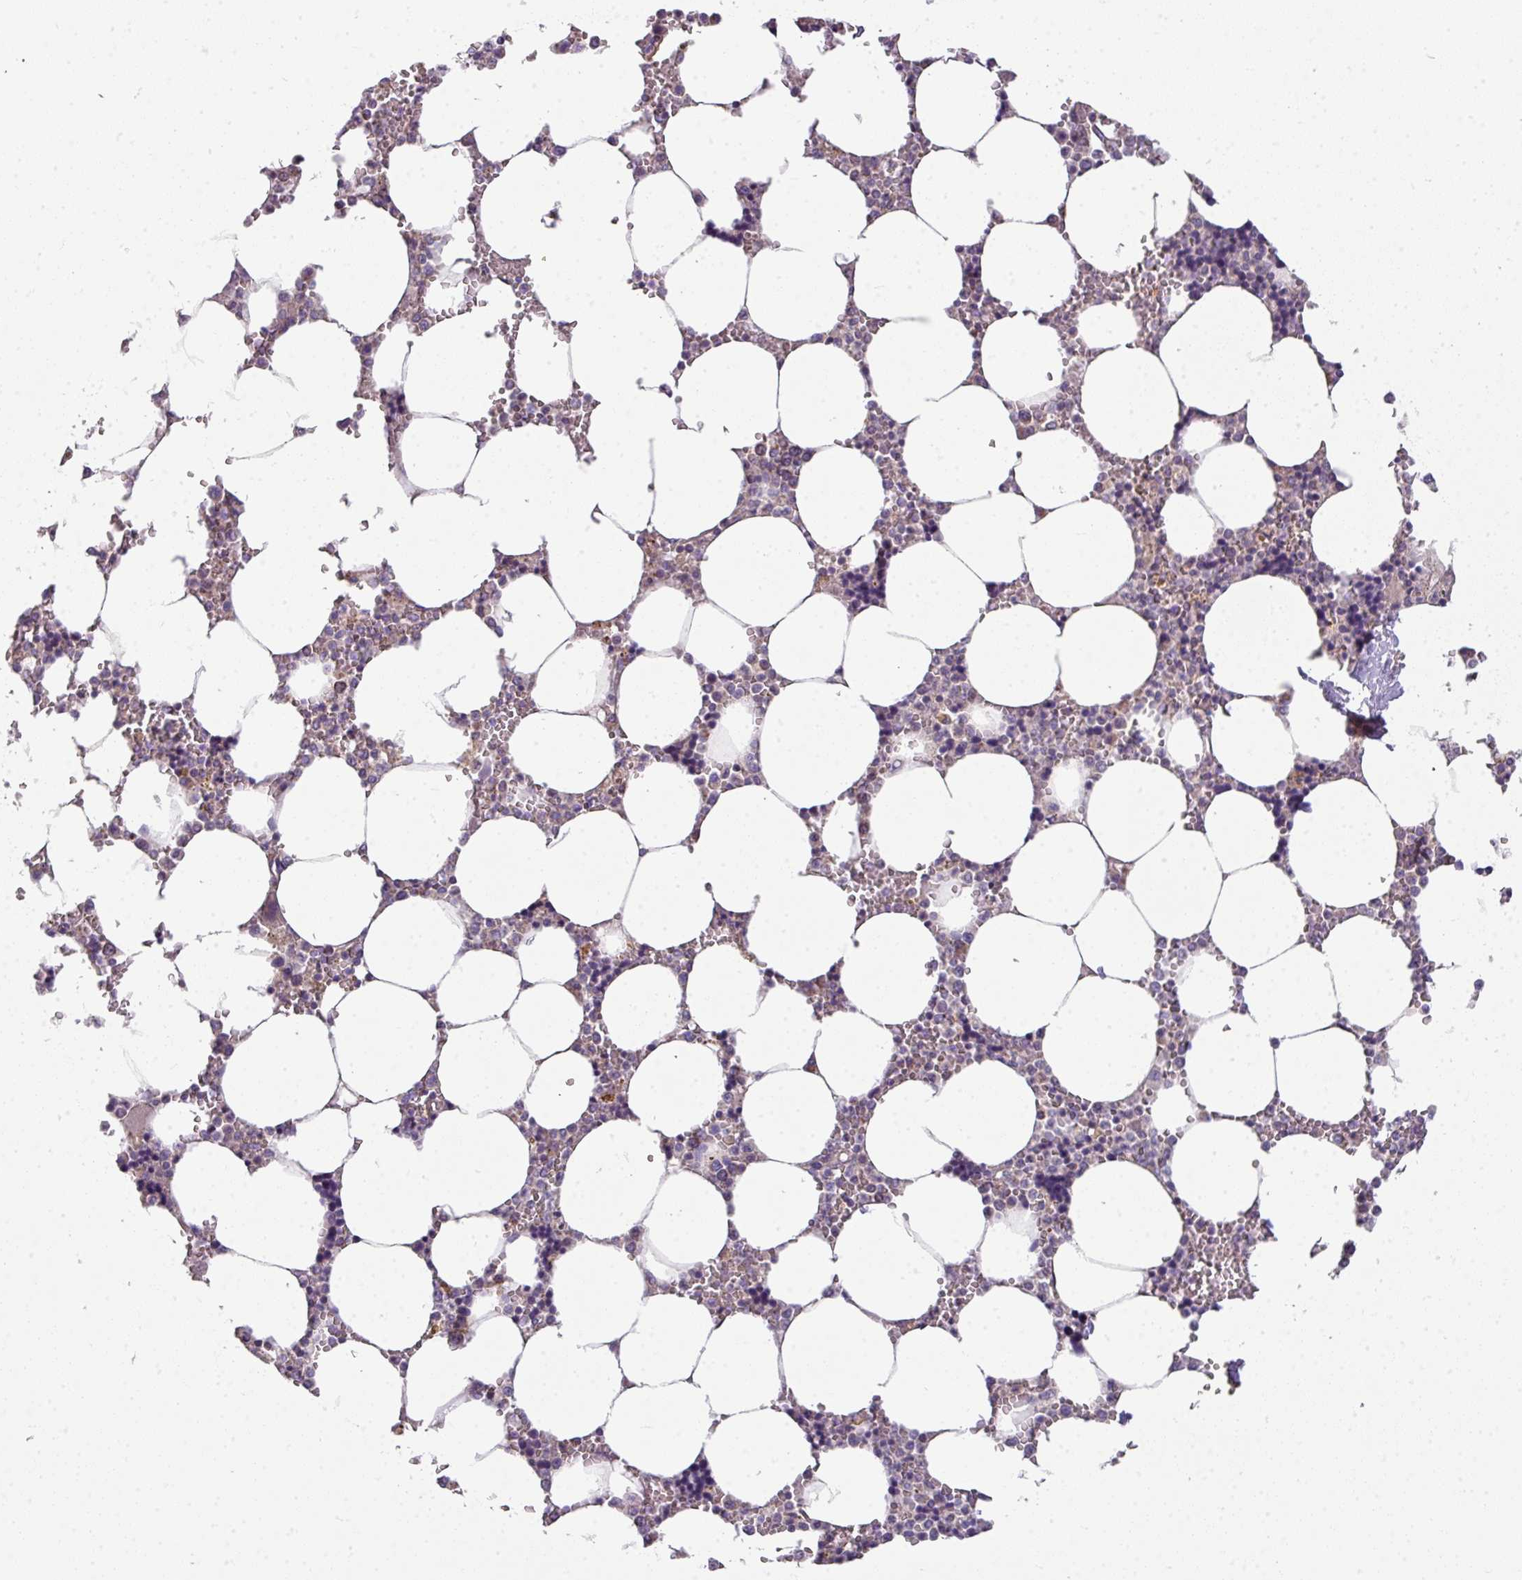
{"staining": {"intensity": "negative", "quantity": "none", "location": "none"}, "tissue": "bone marrow", "cell_type": "Hematopoietic cells", "image_type": "normal", "snomed": [{"axis": "morphology", "description": "Normal tissue, NOS"}, {"axis": "topography", "description": "Bone marrow"}], "caption": "IHC of benign bone marrow displays no staining in hematopoietic cells.", "gene": "PALS2", "patient": {"sex": "male", "age": 64}}